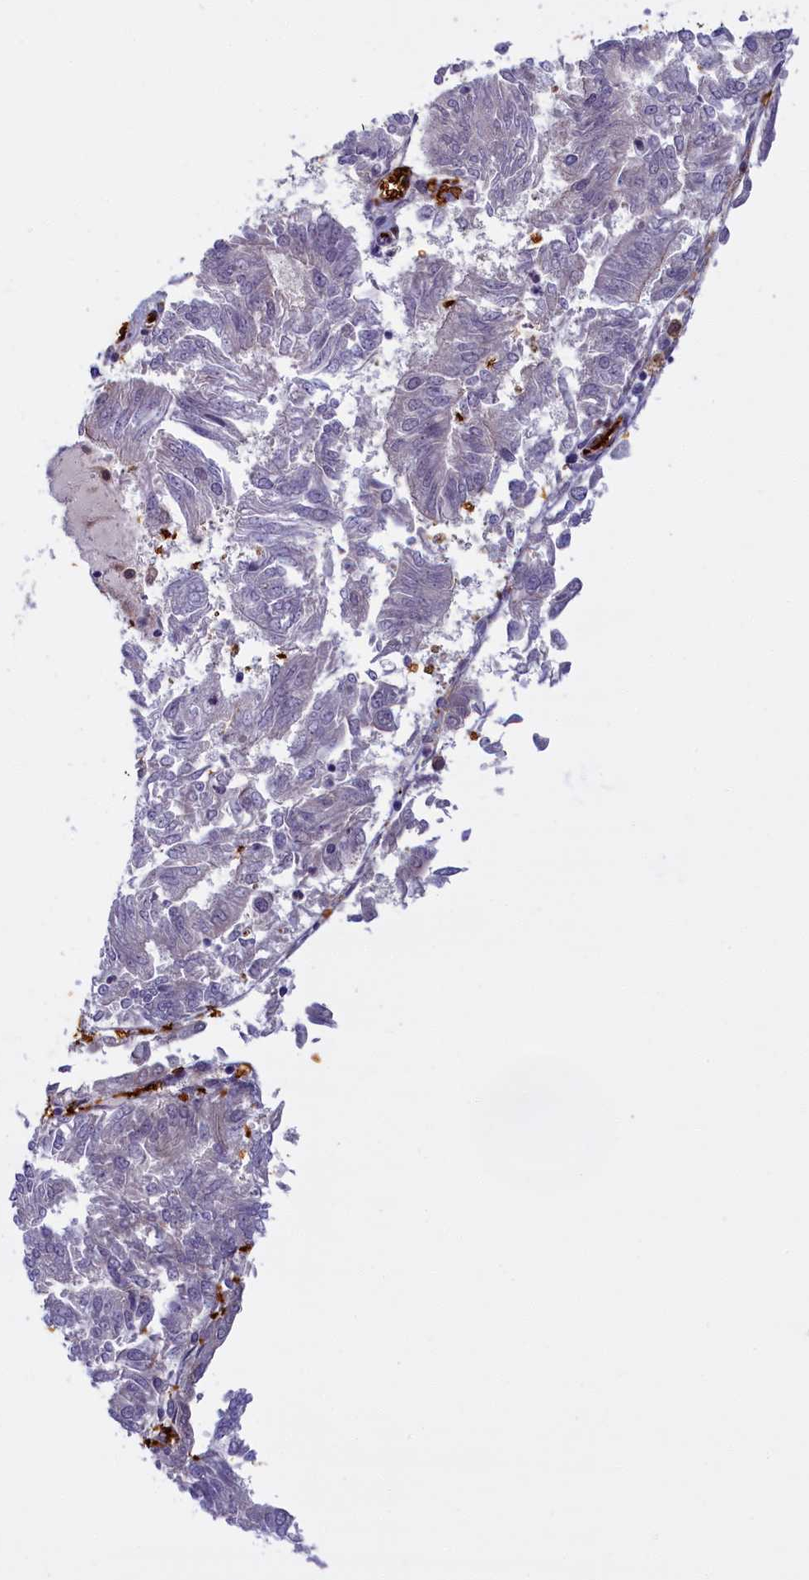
{"staining": {"intensity": "negative", "quantity": "none", "location": "none"}, "tissue": "endometrial cancer", "cell_type": "Tumor cells", "image_type": "cancer", "snomed": [{"axis": "morphology", "description": "Adenocarcinoma, NOS"}, {"axis": "topography", "description": "Endometrium"}], "caption": "The immunohistochemistry (IHC) micrograph has no significant expression in tumor cells of adenocarcinoma (endometrial) tissue. The staining is performed using DAB (3,3'-diaminobenzidine) brown chromogen with nuclei counter-stained in using hematoxylin.", "gene": "BLVRB", "patient": {"sex": "female", "age": 58}}